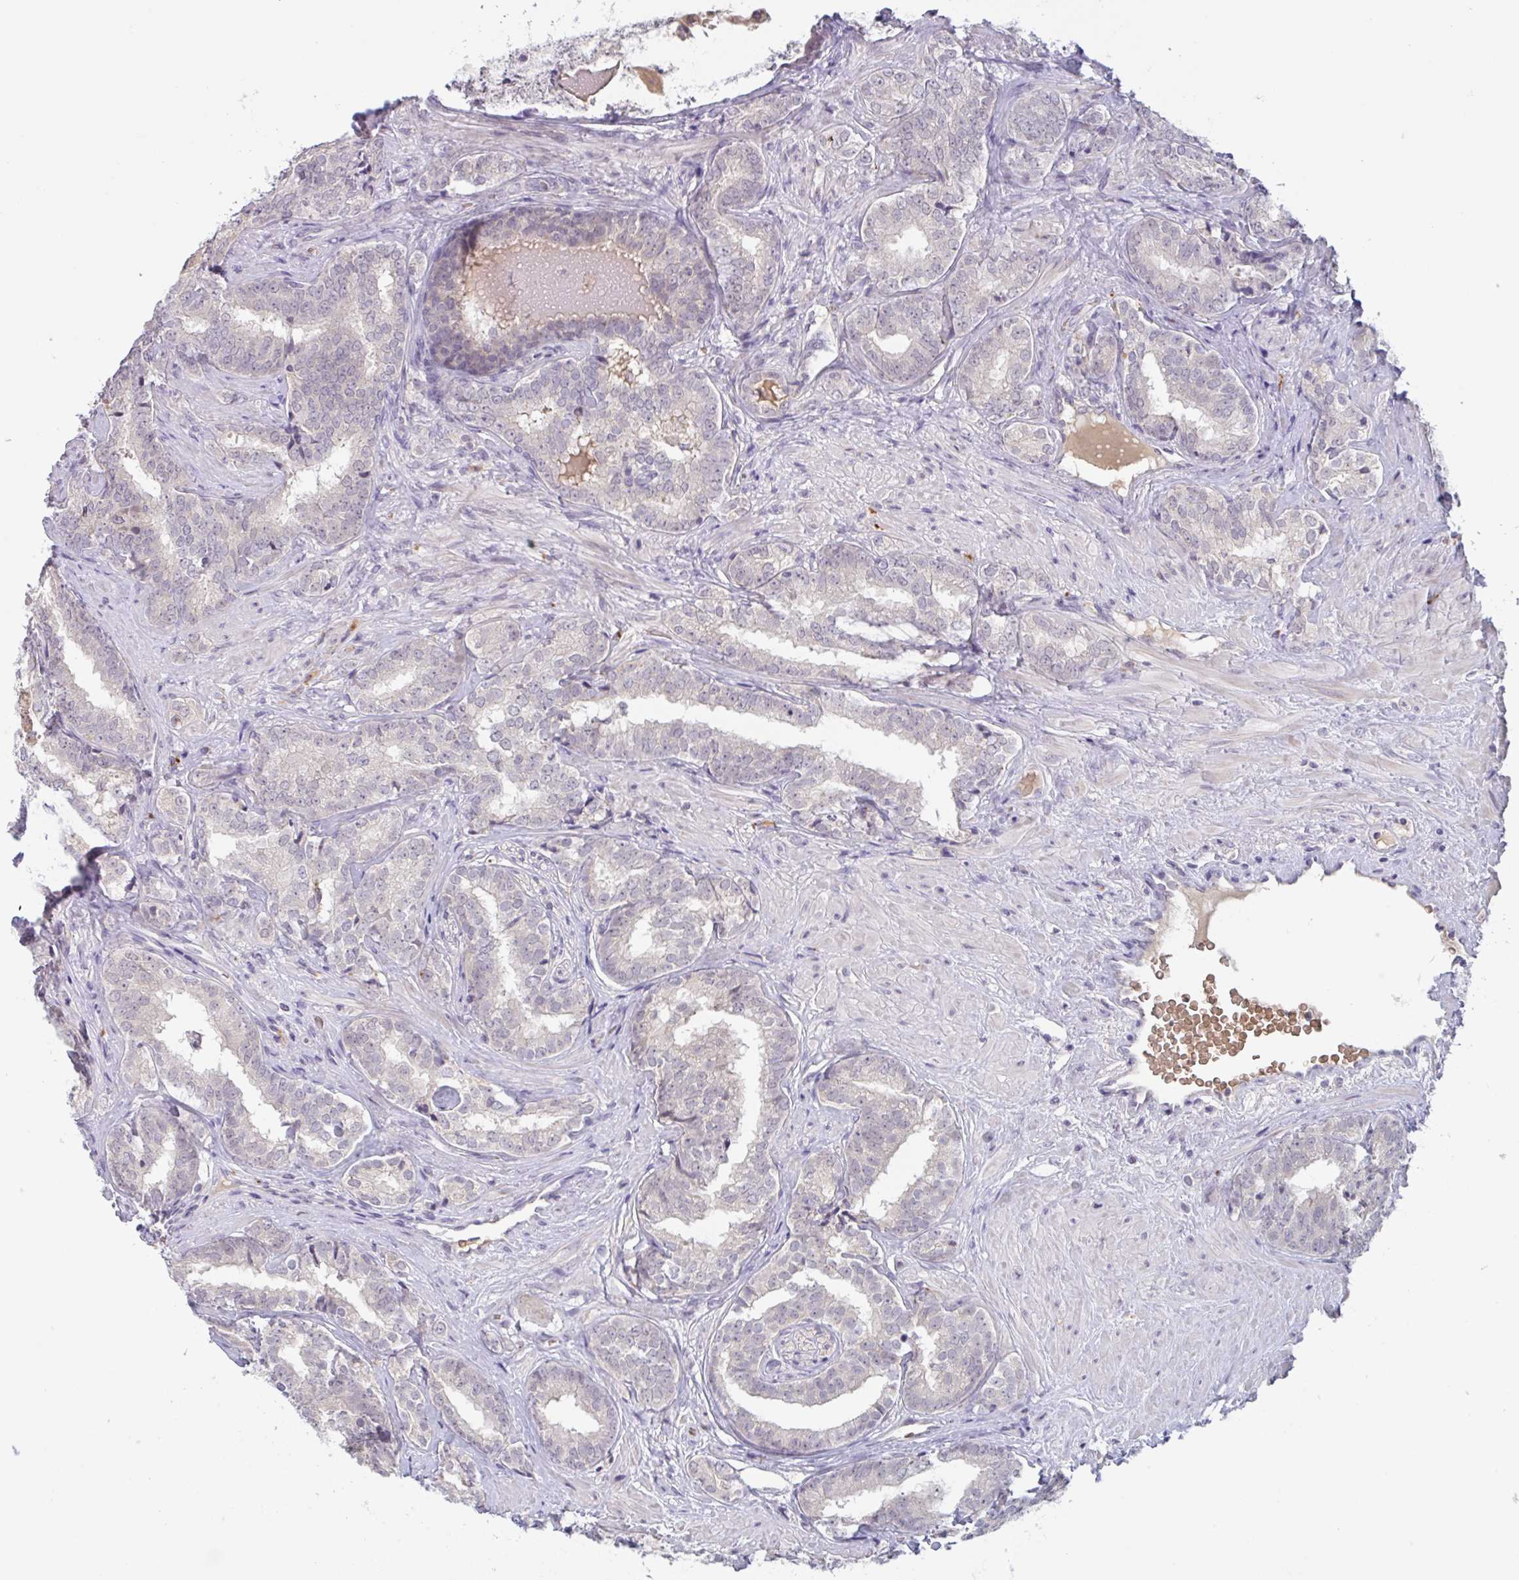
{"staining": {"intensity": "negative", "quantity": "none", "location": "none"}, "tissue": "prostate cancer", "cell_type": "Tumor cells", "image_type": "cancer", "snomed": [{"axis": "morphology", "description": "Adenocarcinoma, High grade"}, {"axis": "topography", "description": "Prostate"}], "caption": "Tumor cells show no significant positivity in prostate cancer. The staining was performed using DAB (3,3'-diaminobenzidine) to visualize the protein expression in brown, while the nuclei were stained in blue with hematoxylin (Magnification: 20x).", "gene": "RHAG", "patient": {"sex": "male", "age": 72}}